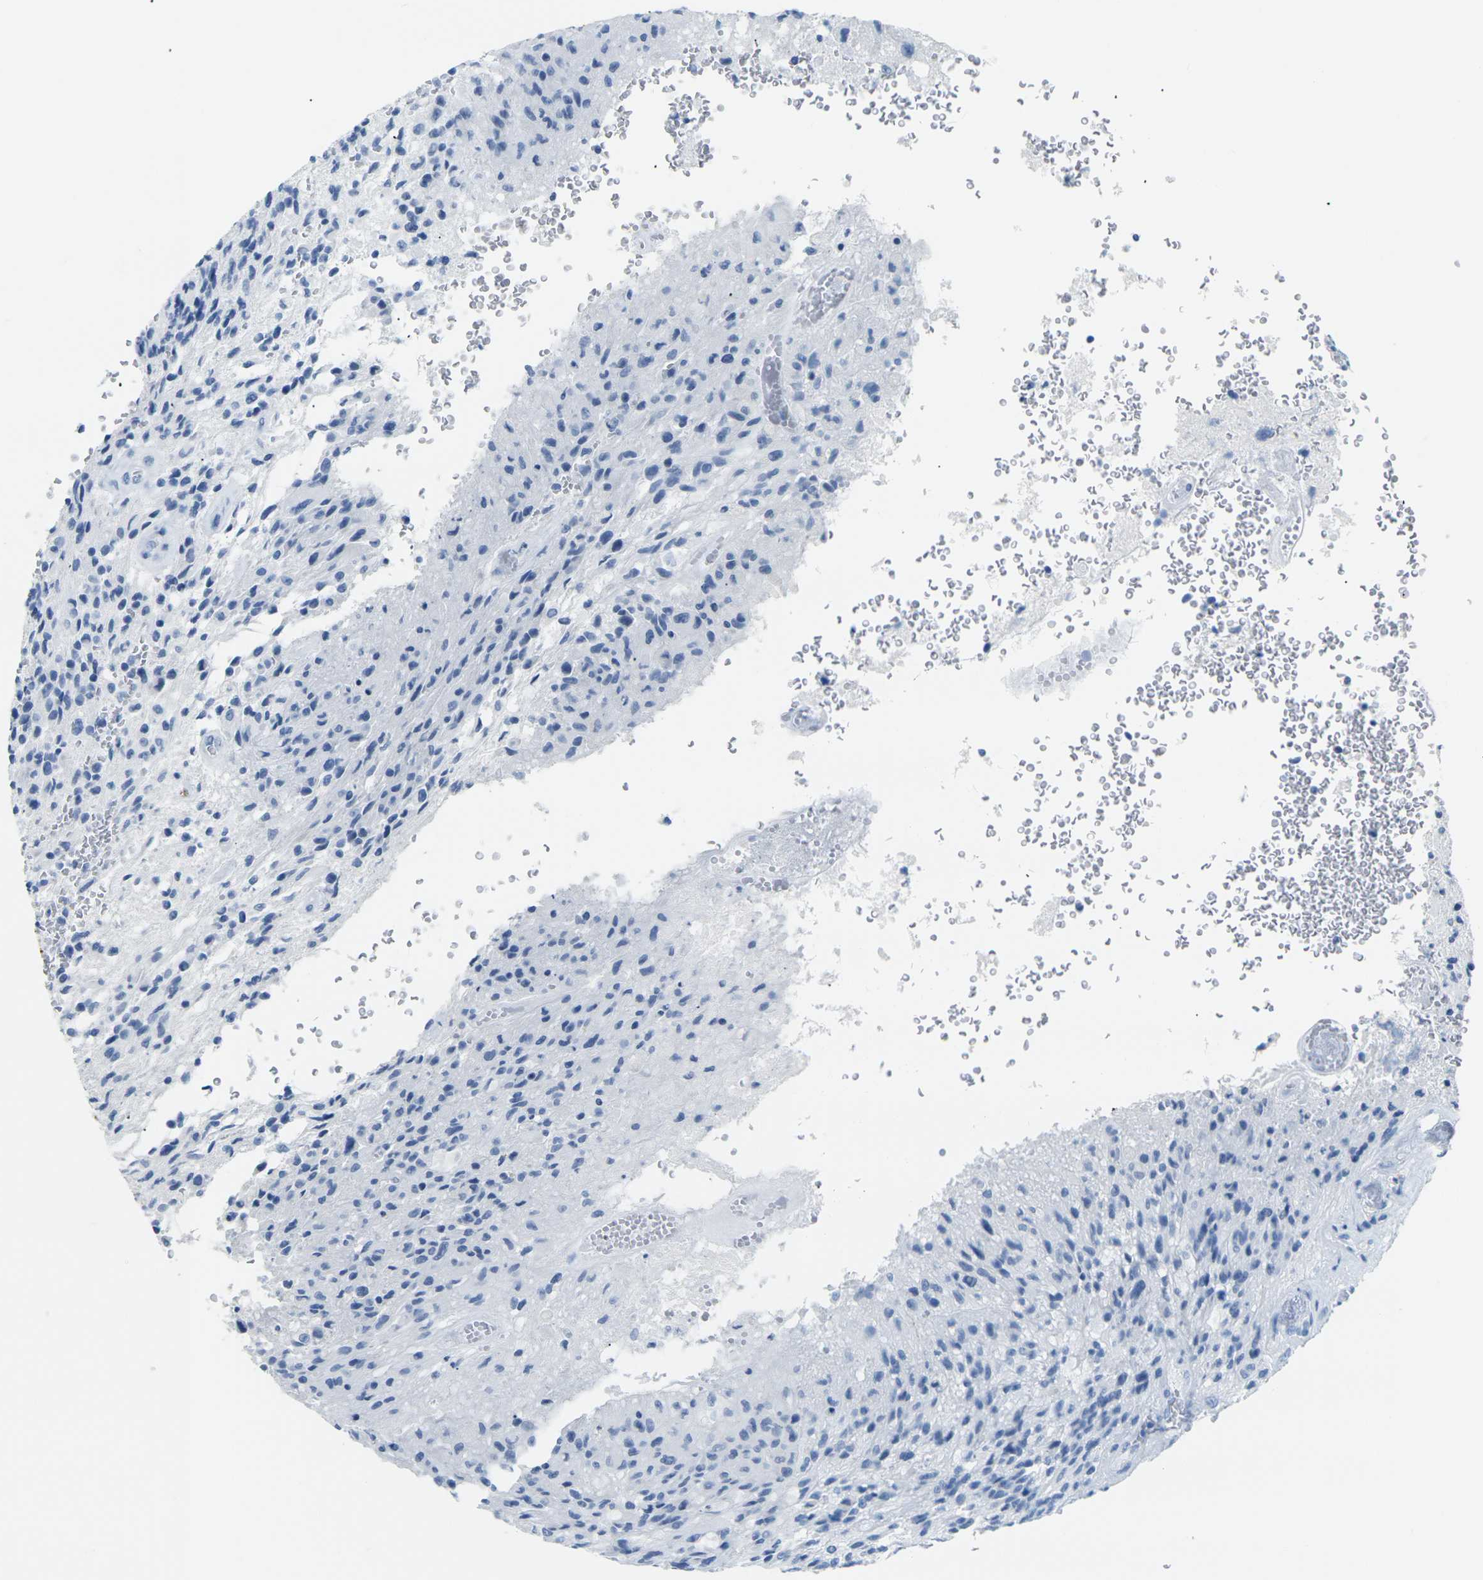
{"staining": {"intensity": "negative", "quantity": "none", "location": "none"}, "tissue": "glioma", "cell_type": "Tumor cells", "image_type": "cancer", "snomed": [{"axis": "morphology", "description": "Normal tissue, NOS"}, {"axis": "morphology", "description": "Glioma, malignant, High grade"}, {"axis": "topography", "description": "Cerebral cortex"}], "caption": "The image exhibits no staining of tumor cells in malignant high-grade glioma. (Brightfield microscopy of DAB (3,3'-diaminobenzidine) IHC at high magnification).", "gene": "CLDN7", "patient": {"sex": "male", "age": 56}}